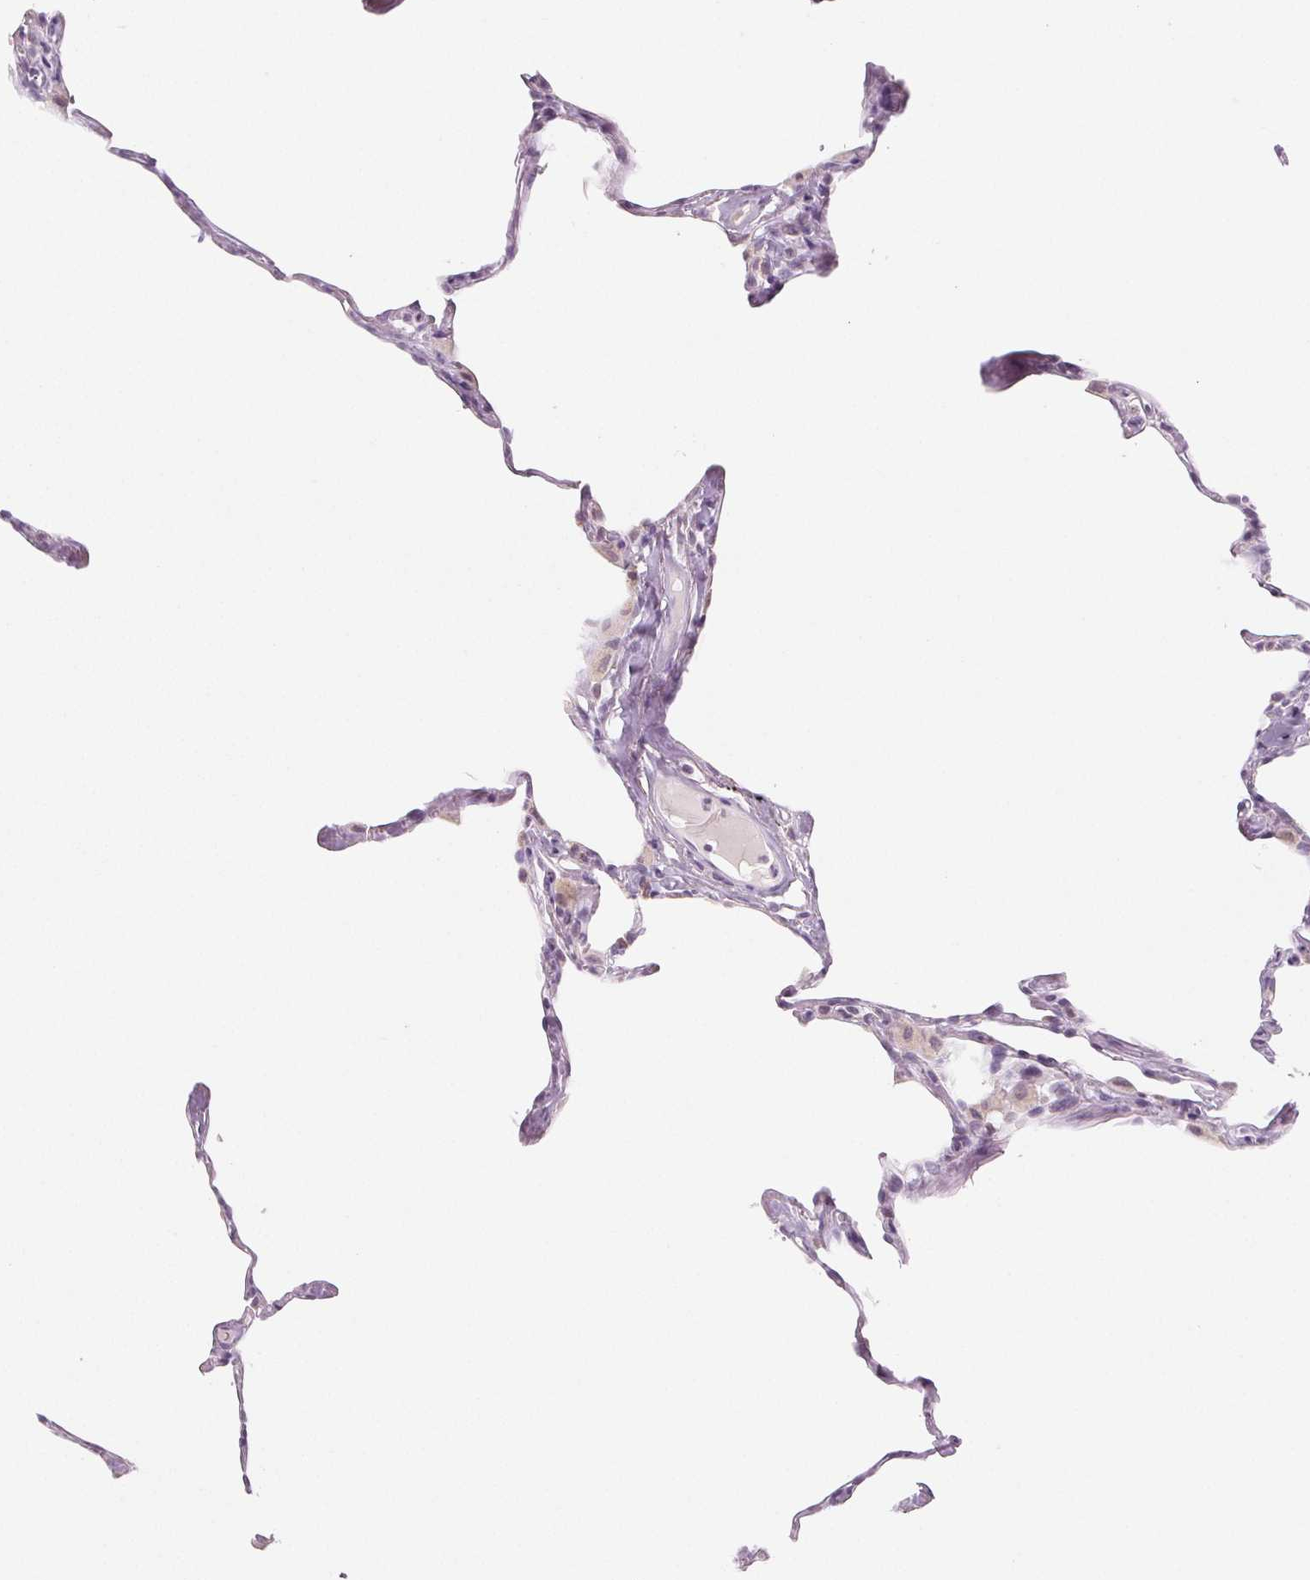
{"staining": {"intensity": "negative", "quantity": "none", "location": "none"}, "tissue": "lung", "cell_type": "Alveolar cells", "image_type": "normal", "snomed": [{"axis": "morphology", "description": "Normal tissue, NOS"}, {"axis": "topography", "description": "Lung"}], "caption": "This is a image of IHC staining of normal lung, which shows no staining in alveolar cells.", "gene": "EHHADH", "patient": {"sex": "male", "age": 65}}